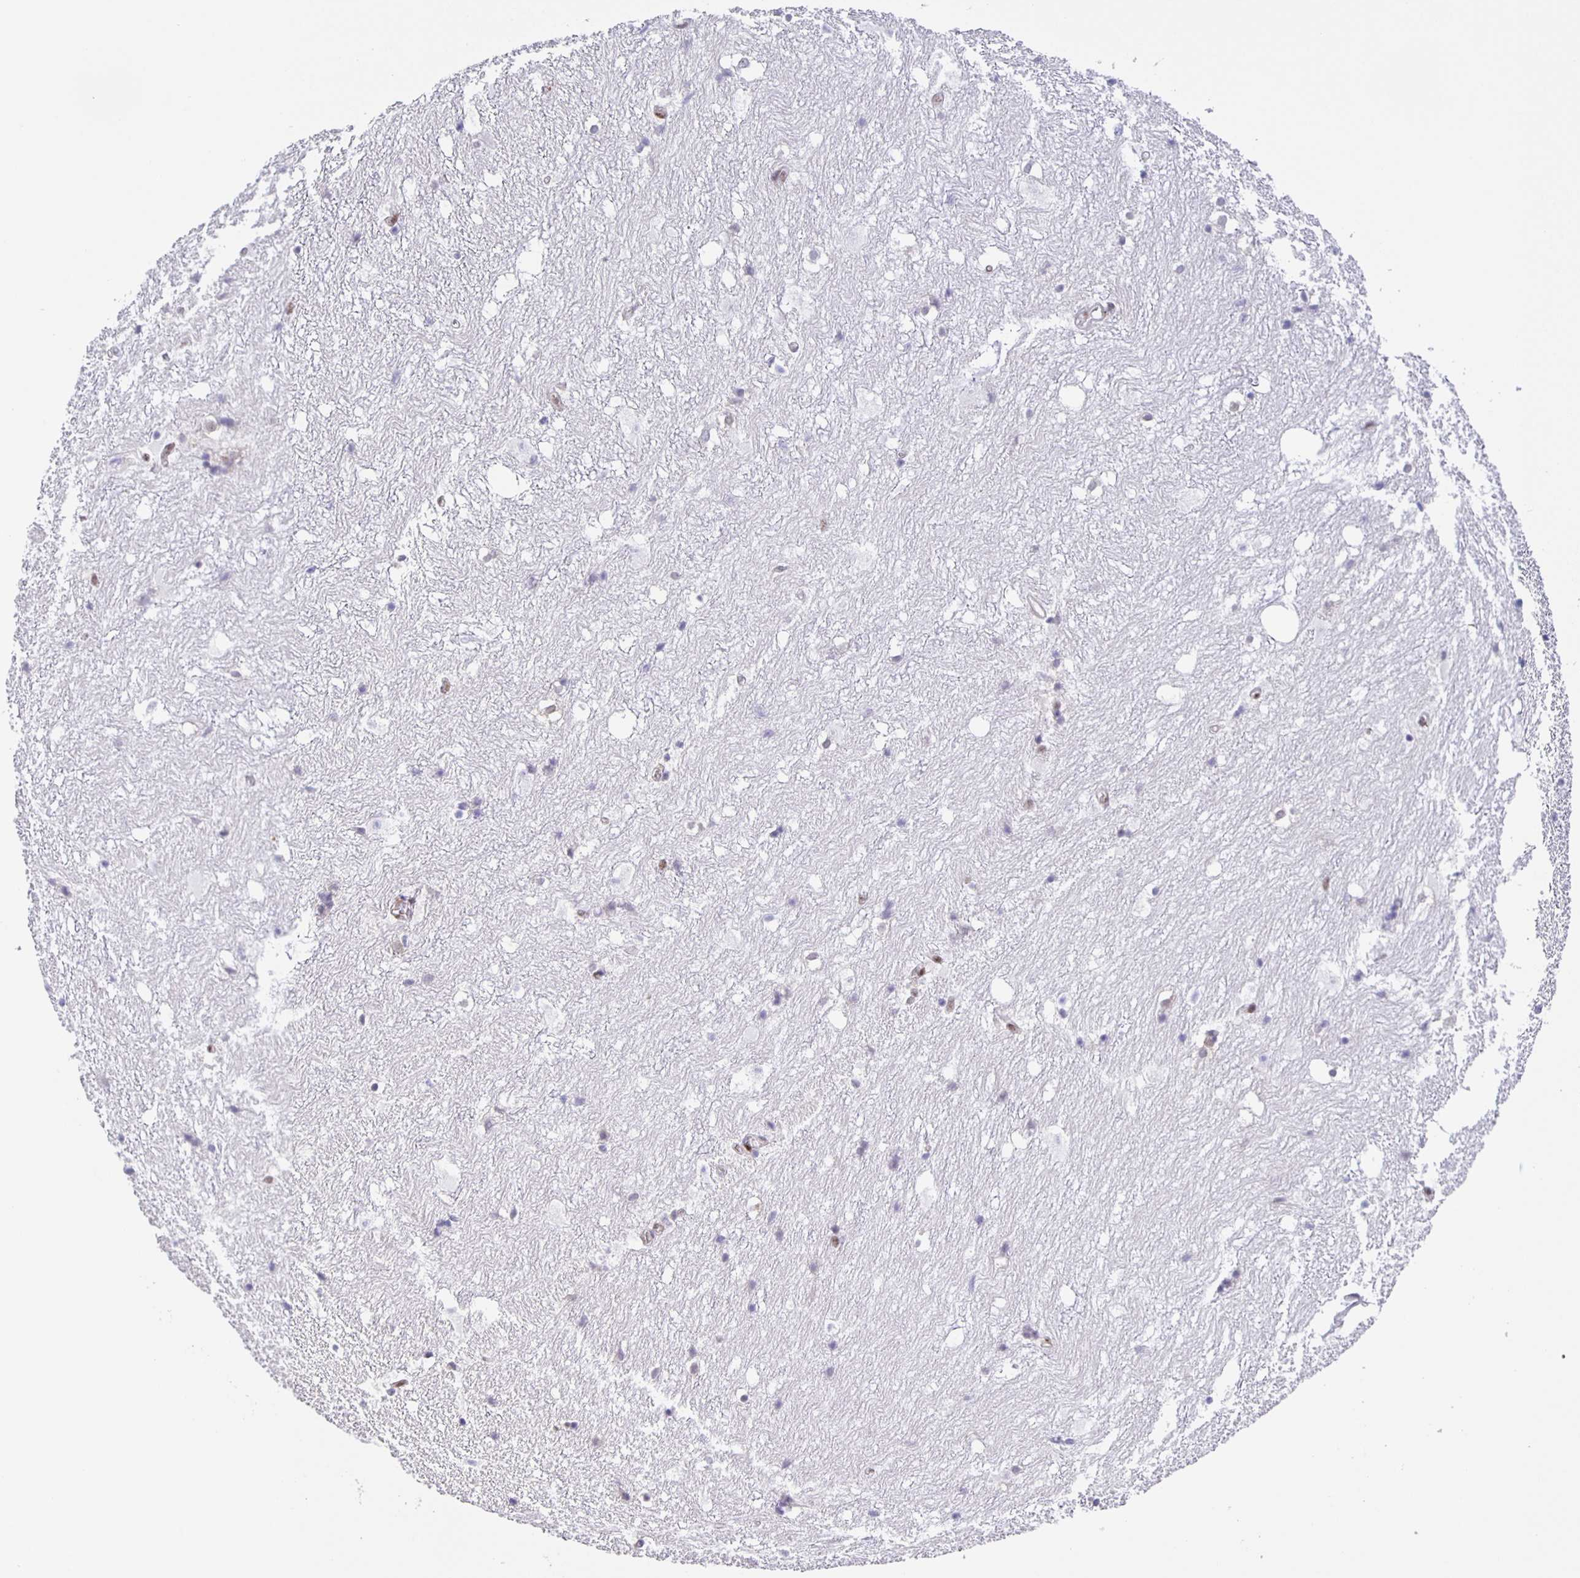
{"staining": {"intensity": "moderate", "quantity": "<25%", "location": "nuclear"}, "tissue": "hippocampus", "cell_type": "Glial cells", "image_type": "normal", "snomed": [{"axis": "morphology", "description": "Normal tissue, NOS"}, {"axis": "topography", "description": "Hippocampus"}], "caption": "A low amount of moderate nuclear expression is appreciated in approximately <25% of glial cells in normal hippocampus.", "gene": "ZRANB2", "patient": {"sex": "female", "age": 52}}